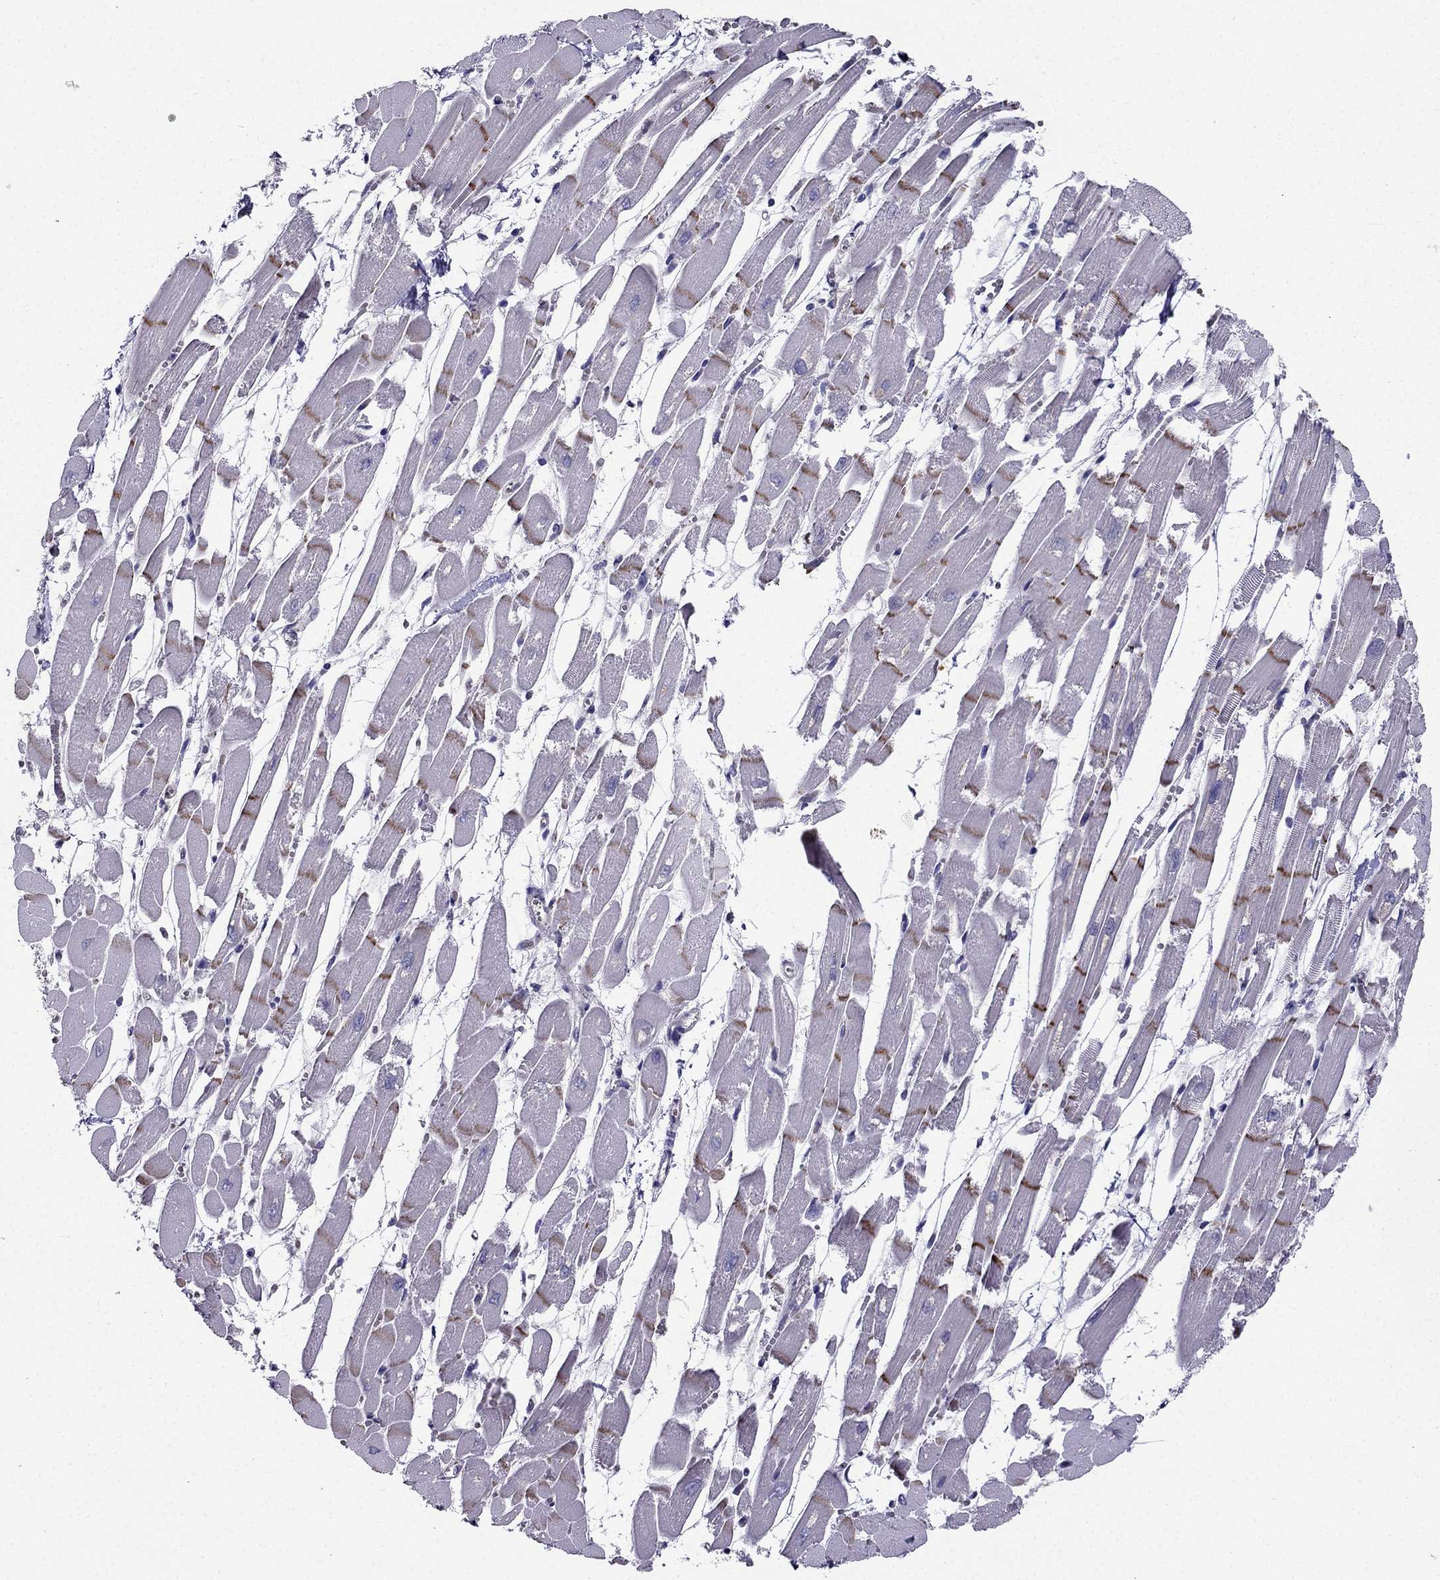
{"staining": {"intensity": "moderate", "quantity": "<25%", "location": "cytoplasmic/membranous"}, "tissue": "heart muscle", "cell_type": "Cardiomyocytes", "image_type": "normal", "snomed": [{"axis": "morphology", "description": "Normal tissue, NOS"}, {"axis": "topography", "description": "Heart"}], "caption": "An IHC micrograph of unremarkable tissue is shown. Protein staining in brown shows moderate cytoplasmic/membranous positivity in heart muscle within cardiomyocytes. The staining is performed using DAB brown chromogen to label protein expression. The nuclei are counter-stained blue using hematoxylin.", "gene": "ARHGEF28", "patient": {"sex": "female", "age": 52}}